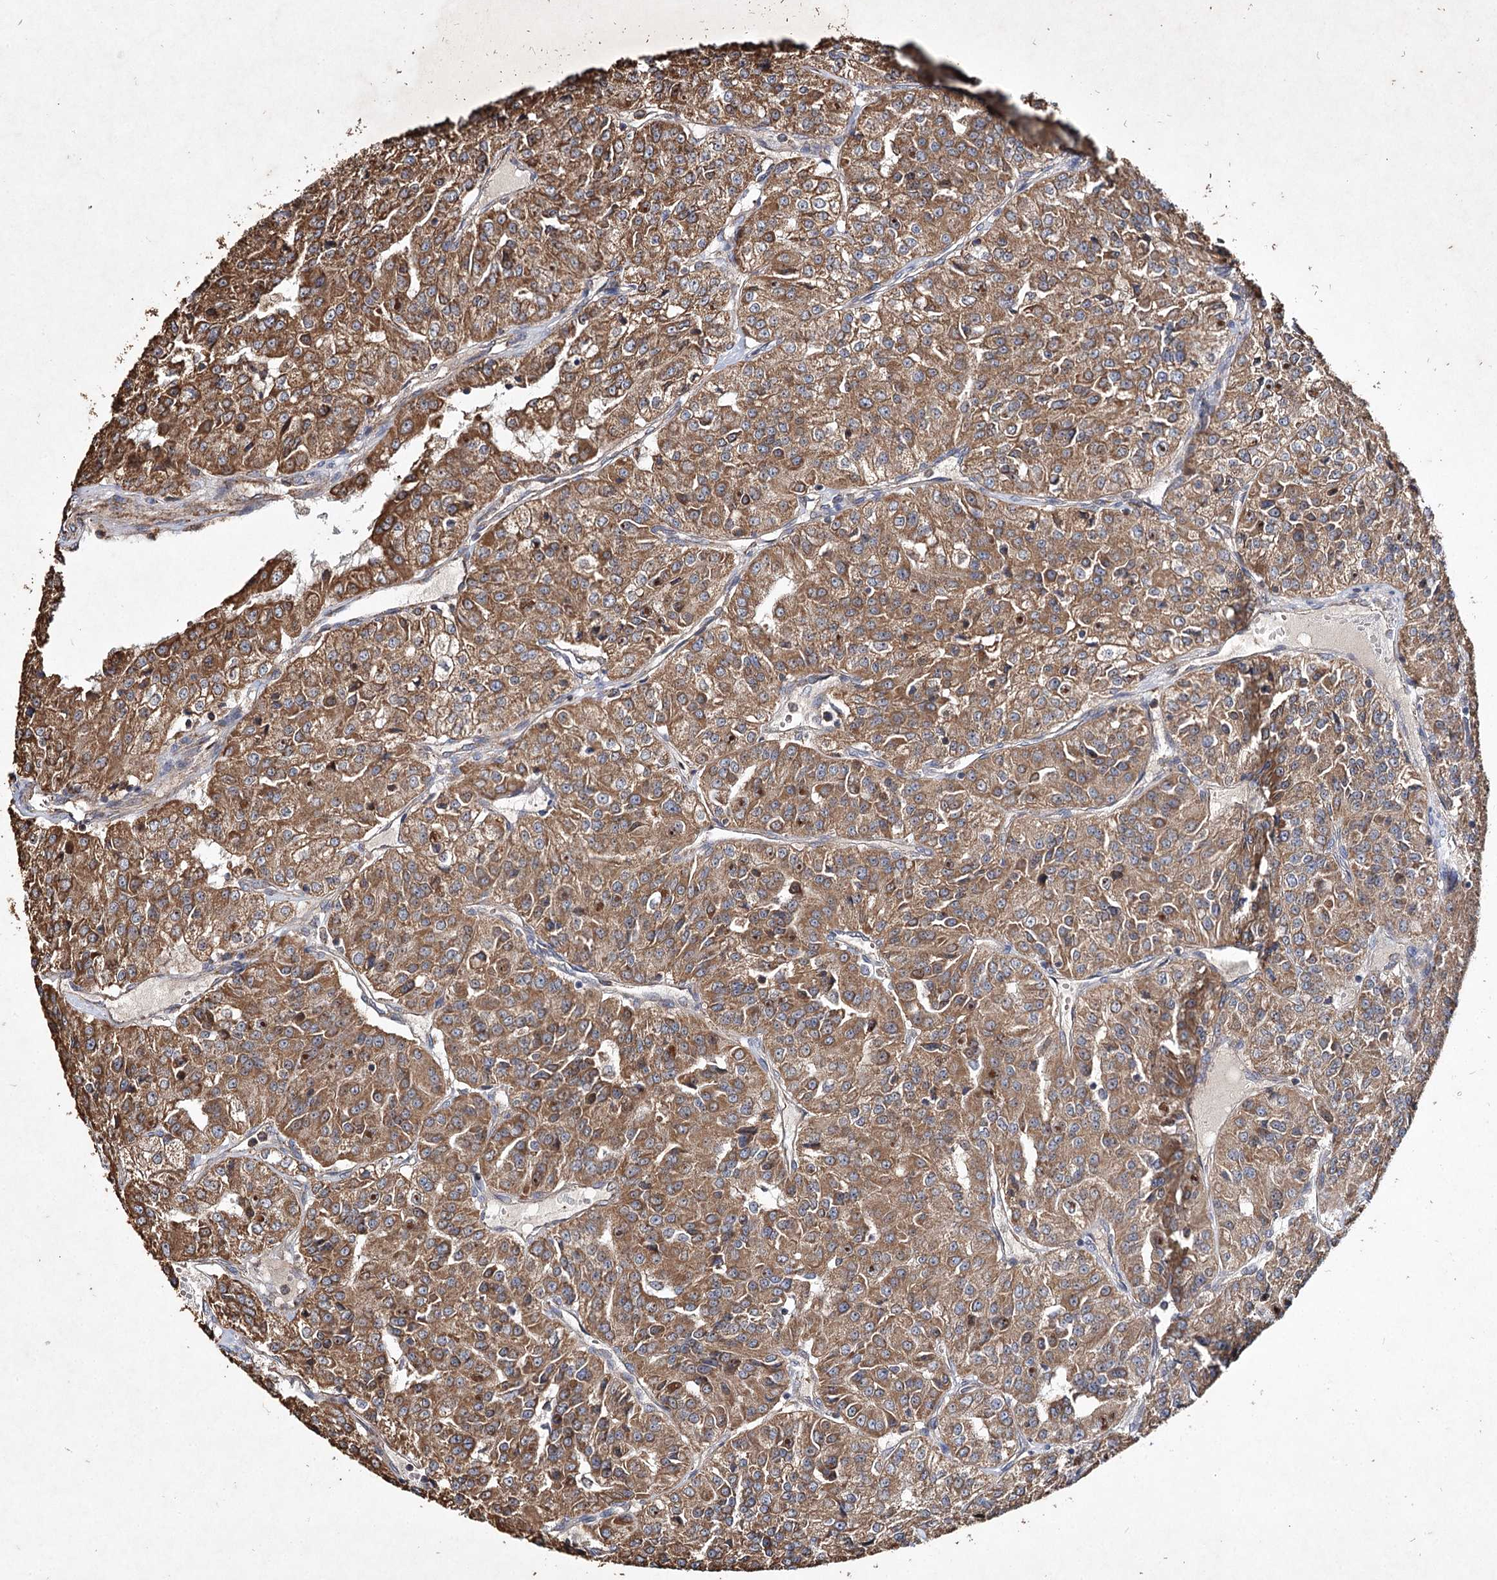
{"staining": {"intensity": "moderate", "quantity": ">75%", "location": "cytoplasmic/membranous"}, "tissue": "renal cancer", "cell_type": "Tumor cells", "image_type": "cancer", "snomed": [{"axis": "morphology", "description": "Adenocarcinoma, NOS"}, {"axis": "topography", "description": "Kidney"}], "caption": "This is a micrograph of immunohistochemistry staining of renal adenocarcinoma, which shows moderate staining in the cytoplasmic/membranous of tumor cells.", "gene": "PIK3CB", "patient": {"sex": "female", "age": 63}}